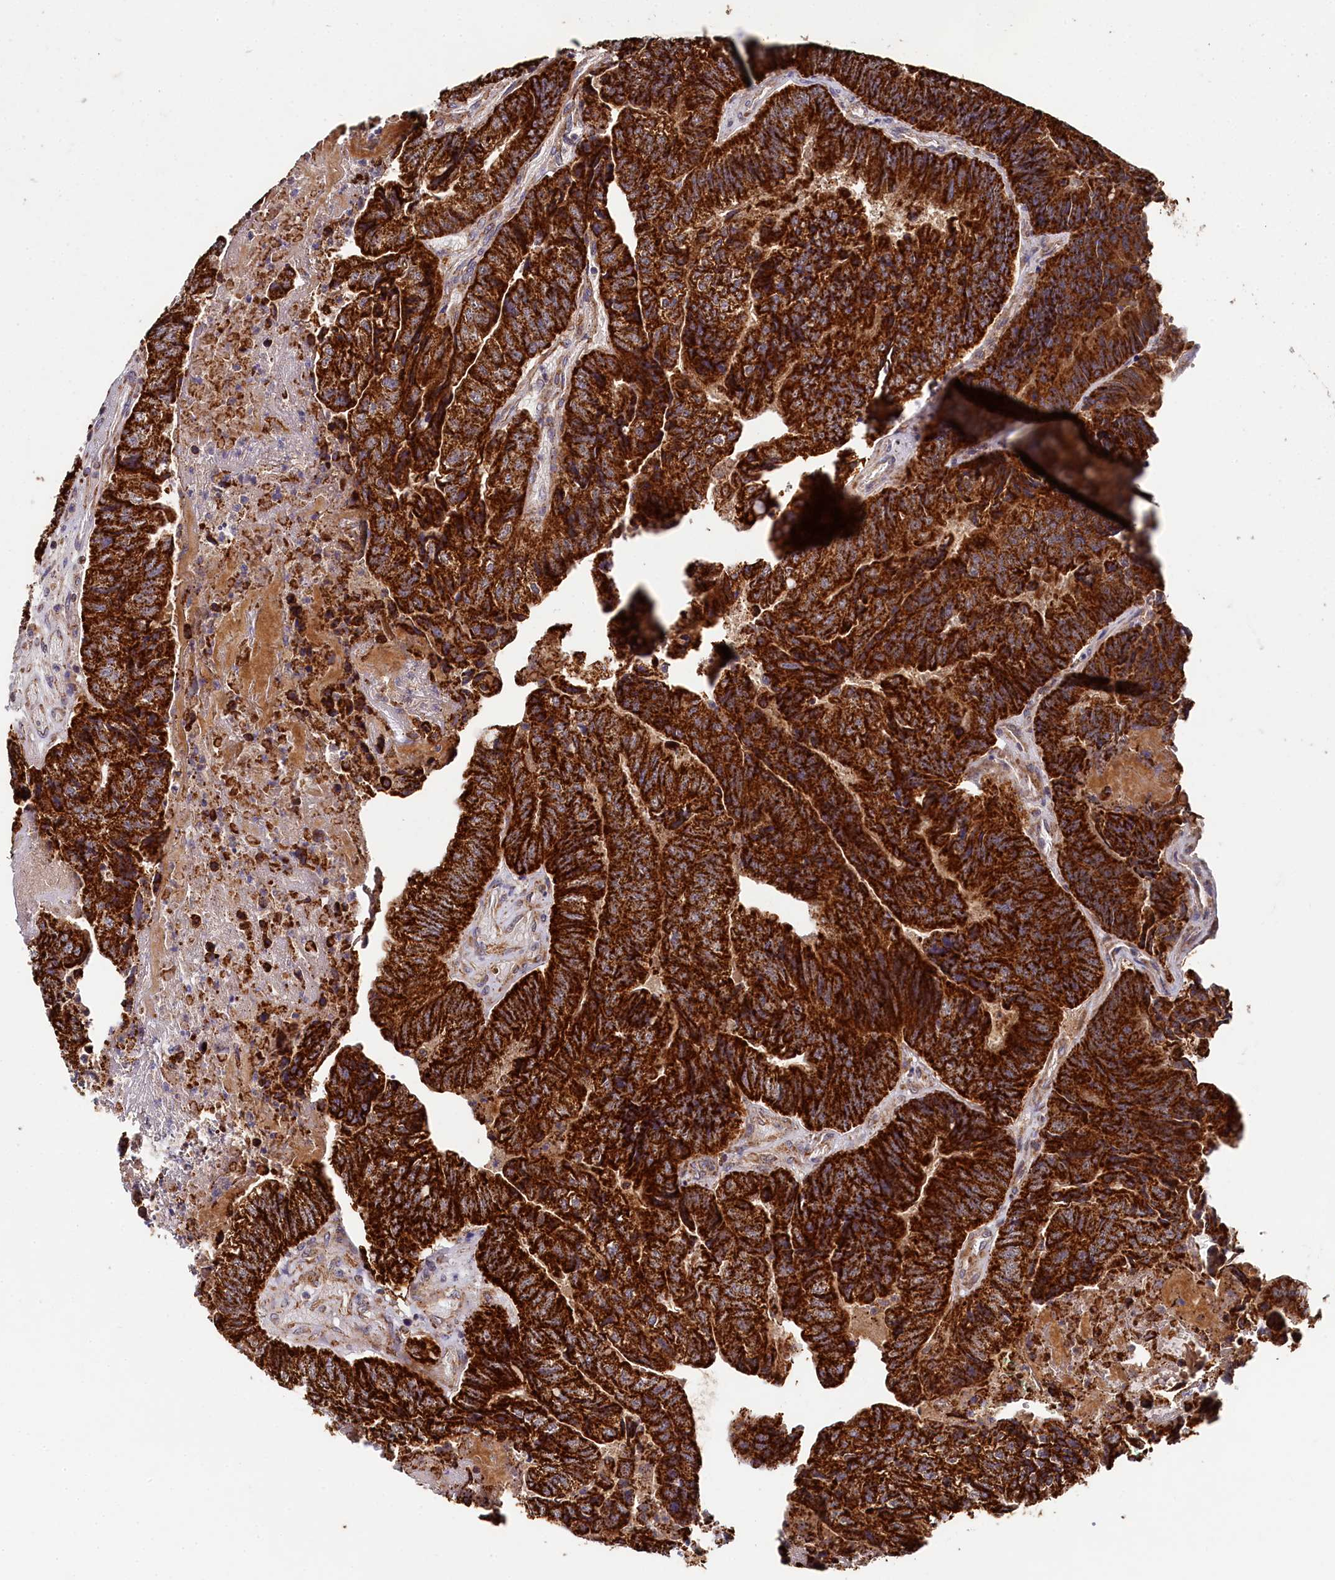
{"staining": {"intensity": "strong", "quantity": ">75%", "location": "cytoplasmic/membranous"}, "tissue": "colorectal cancer", "cell_type": "Tumor cells", "image_type": "cancer", "snomed": [{"axis": "morphology", "description": "Adenocarcinoma, NOS"}, {"axis": "topography", "description": "Colon"}], "caption": "The image shows immunohistochemical staining of adenocarcinoma (colorectal). There is strong cytoplasmic/membranous expression is seen in about >75% of tumor cells.", "gene": "HAUS2", "patient": {"sex": "female", "age": 67}}